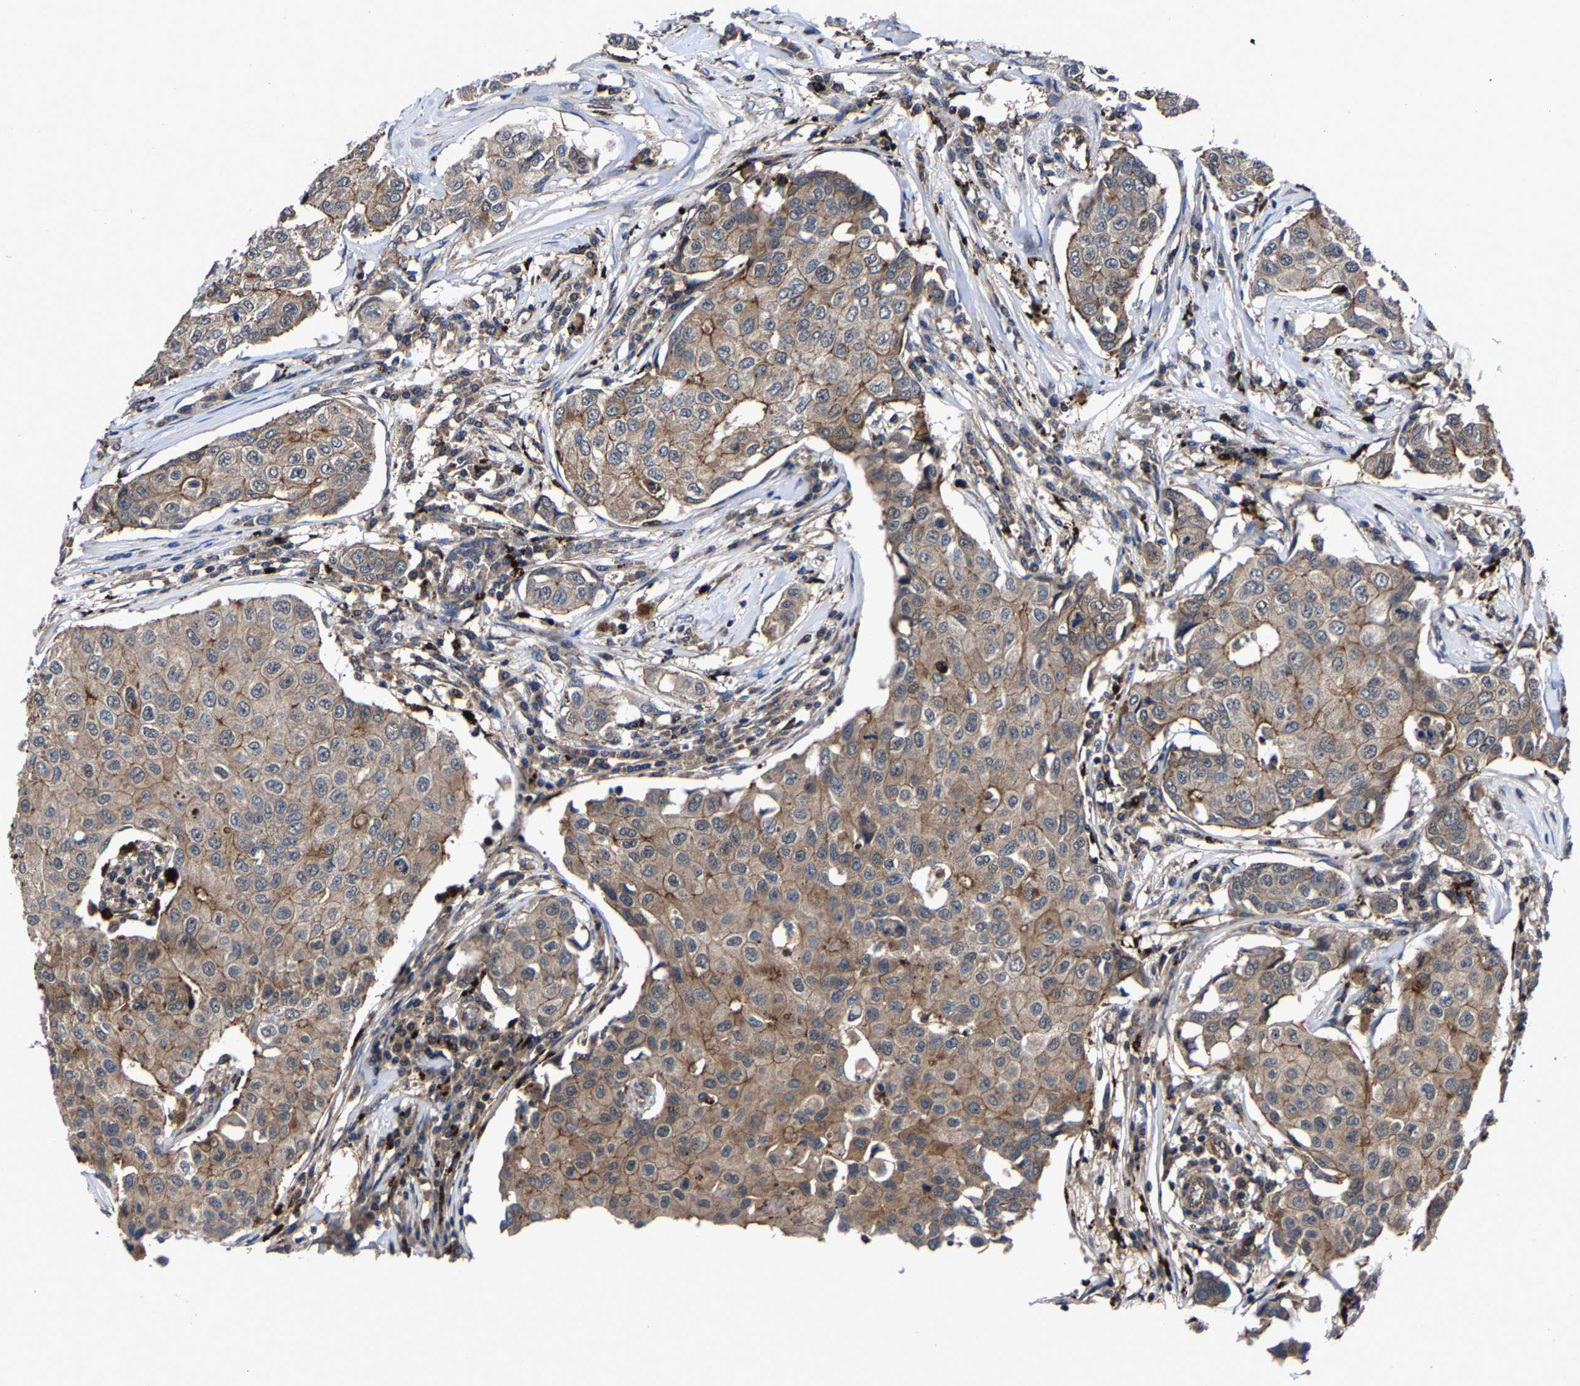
{"staining": {"intensity": "moderate", "quantity": ">75%", "location": "cytoplasmic/membranous"}, "tissue": "breast cancer", "cell_type": "Tumor cells", "image_type": "cancer", "snomed": [{"axis": "morphology", "description": "Duct carcinoma"}, {"axis": "topography", "description": "Breast"}], "caption": "Human breast intraductal carcinoma stained for a protein (brown) exhibits moderate cytoplasmic/membranous positive staining in about >75% of tumor cells.", "gene": "ZCCHC7", "patient": {"sex": "female", "age": 80}}